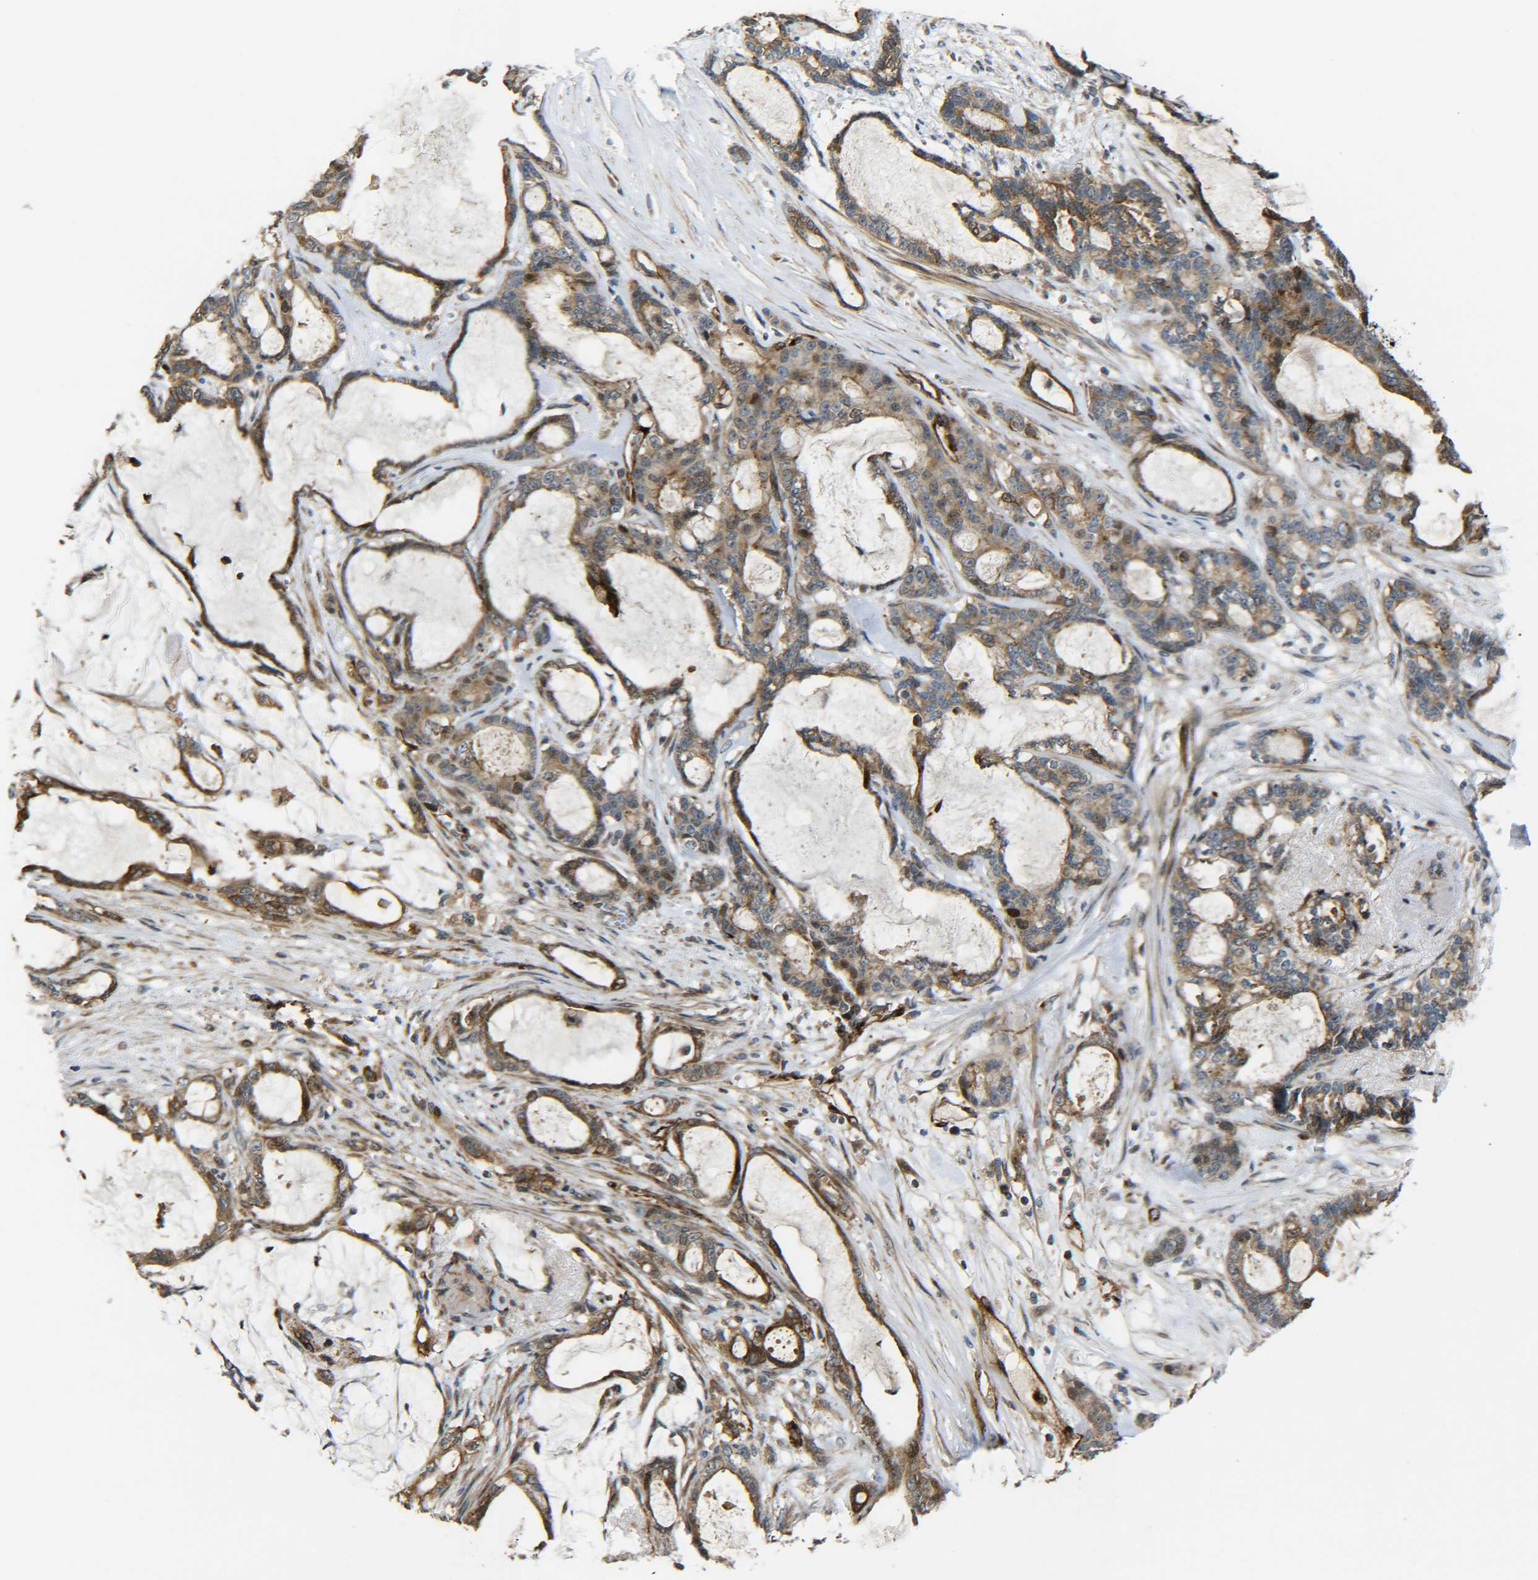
{"staining": {"intensity": "moderate", "quantity": ">75%", "location": "cytoplasmic/membranous"}, "tissue": "pancreatic cancer", "cell_type": "Tumor cells", "image_type": "cancer", "snomed": [{"axis": "morphology", "description": "Adenocarcinoma, NOS"}, {"axis": "topography", "description": "Pancreas"}], "caption": "Pancreatic cancer (adenocarcinoma) tissue demonstrates moderate cytoplasmic/membranous expression in about >75% of tumor cells", "gene": "ECE1", "patient": {"sex": "female", "age": 73}}